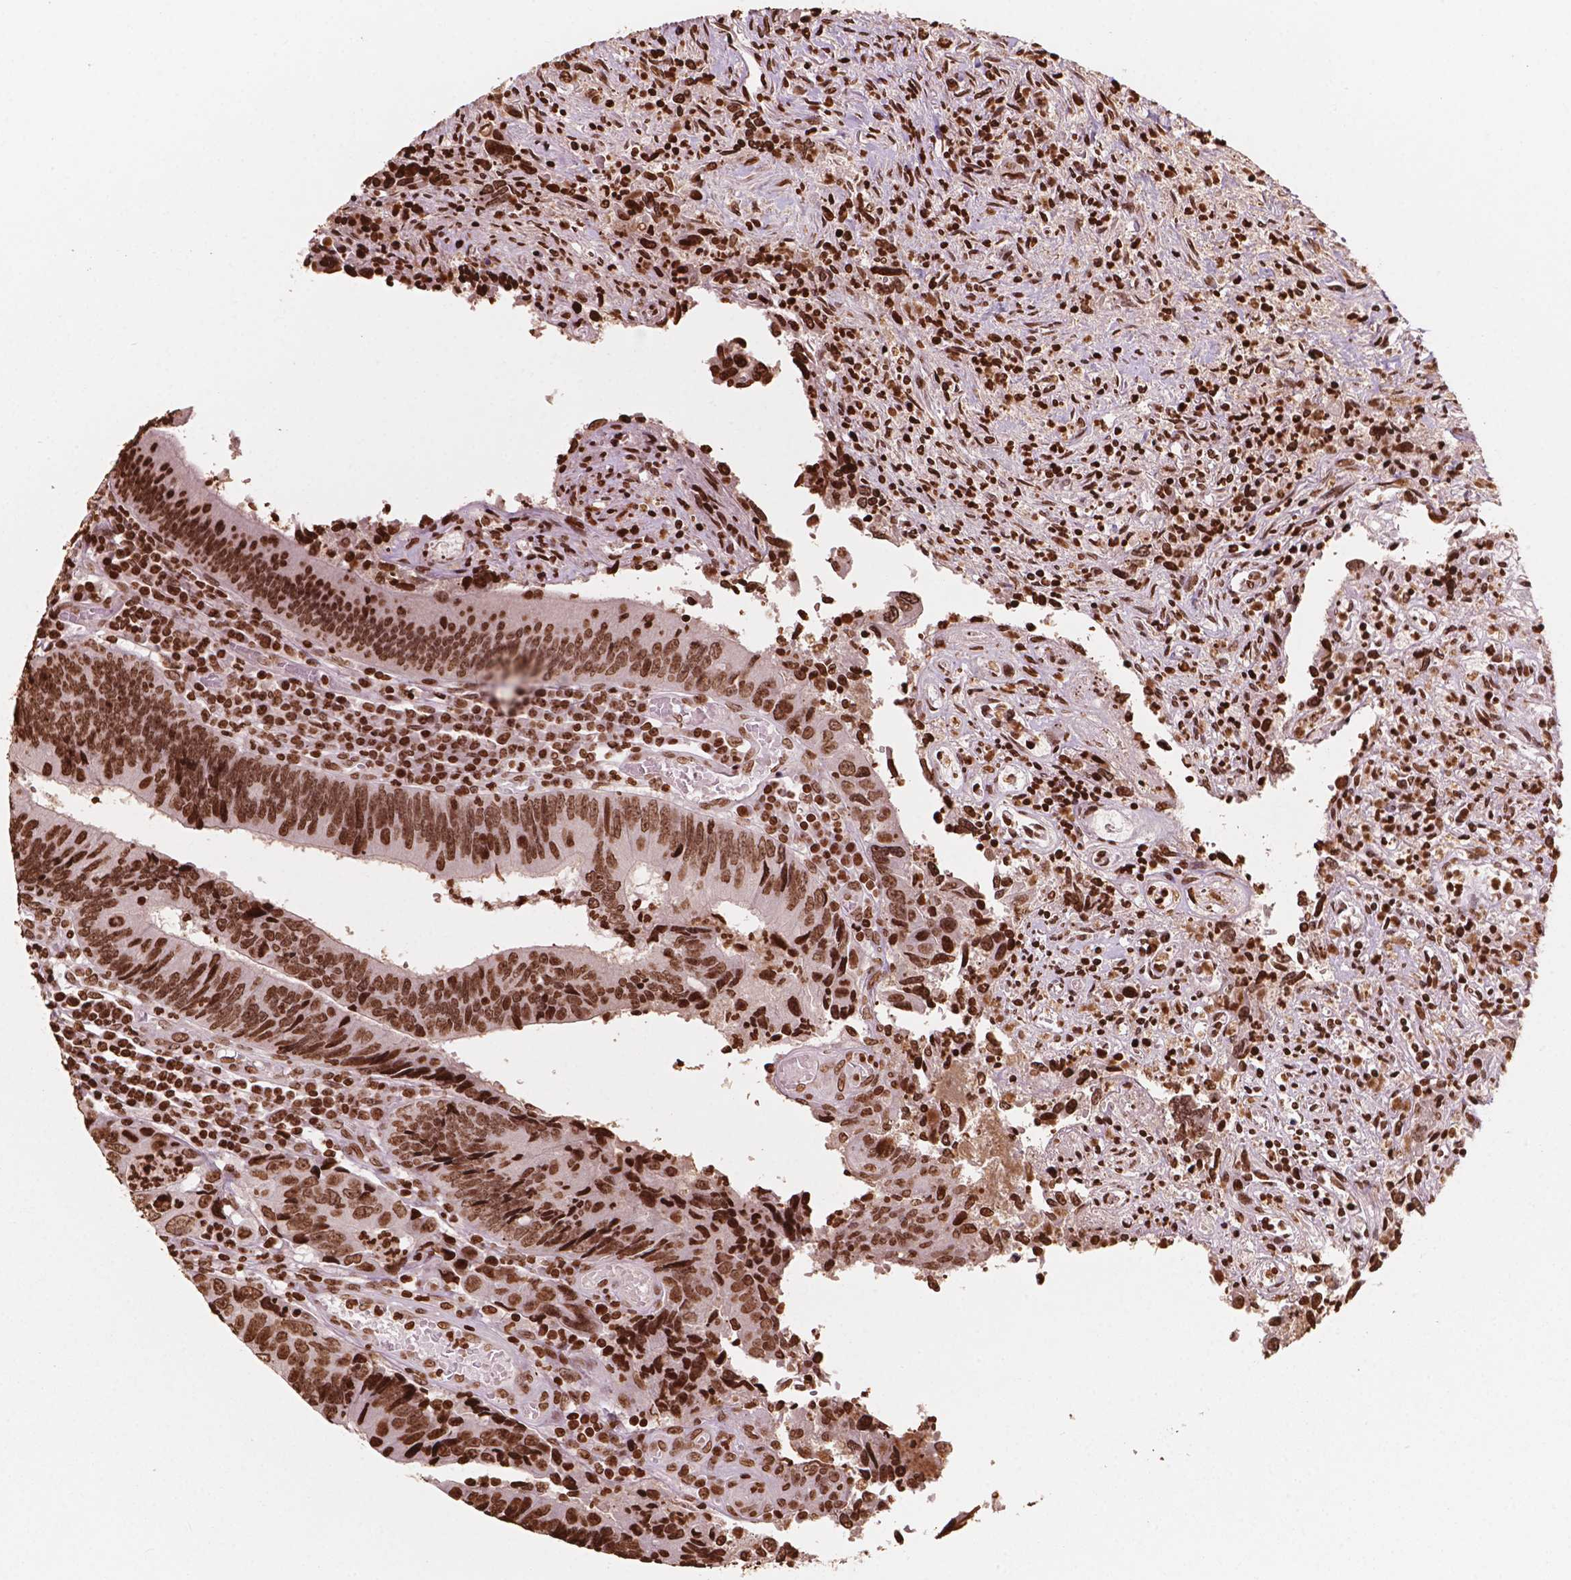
{"staining": {"intensity": "strong", "quantity": ">75%", "location": "nuclear"}, "tissue": "colorectal cancer", "cell_type": "Tumor cells", "image_type": "cancer", "snomed": [{"axis": "morphology", "description": "Adenocarcinoma, NOS"}, {"axis": "topography", "description": "Colon"}], "caption": "This histopathology image exhibits IHC staining of colorectal adenocarcinoma, with high strong nuclear positivity in about >75% of tumor cells.", "gene": "H3C7", "patient": {"sex": "female", "age": 67}}